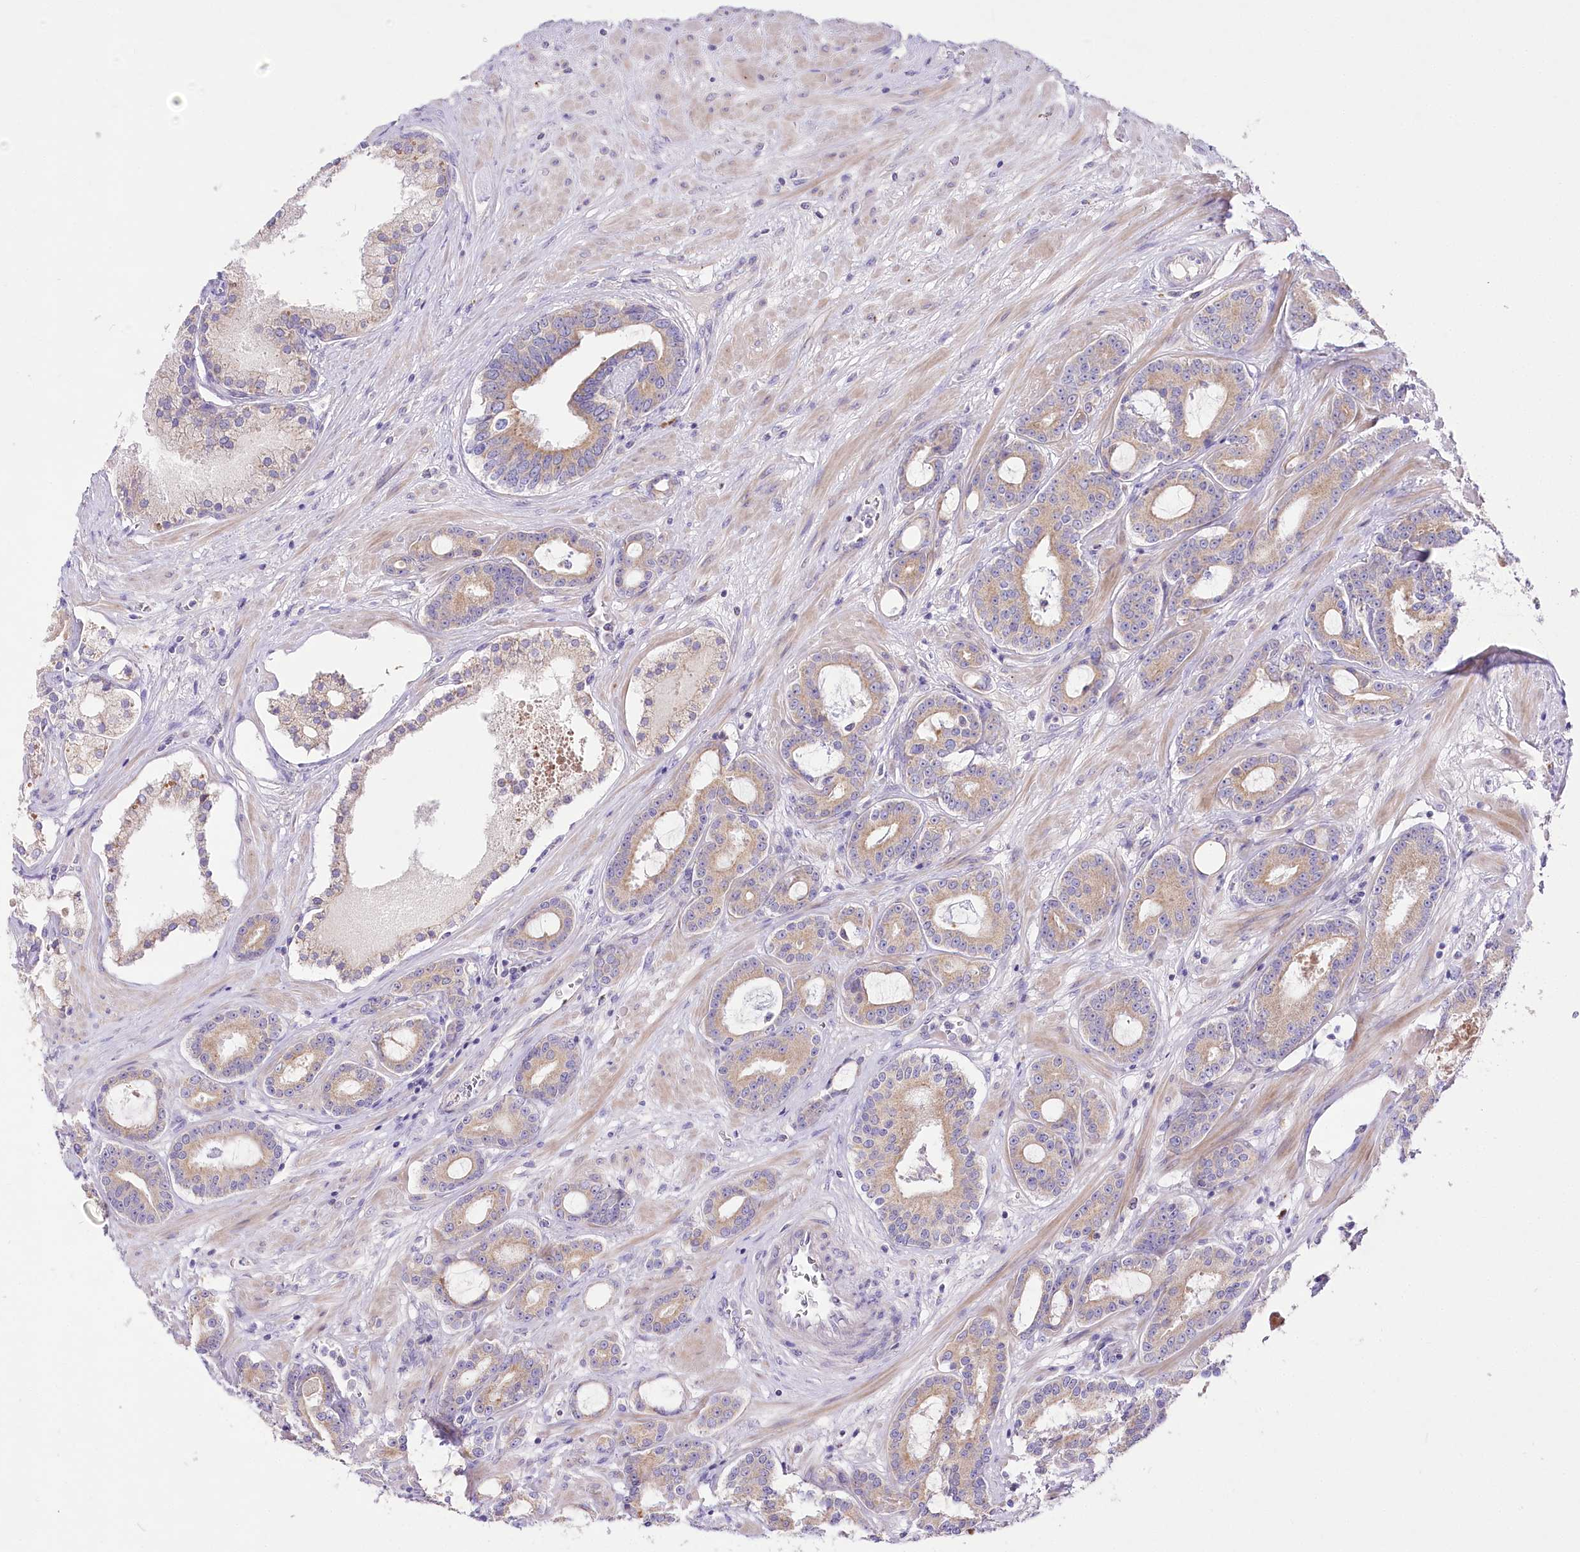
{"staining": {"intensity": "moderate", "quantity": ">75%", "location": "cytoplasmic/membranous"}, "tissue": "prostate cancer", "cell_type": "Tumor cells", "image_type": "cancer", "snomed": [{"axis": "morphology", "description": "Adenocarcinoma, High grade"}, {"axis": "topography", "description": "Prostate"}], "caption": "Moderate cytoplasmic/membranous expression for a protein is present in approximately >75% of tumor cells of adenocarcinoma (high-grade) (prostate) using immunohistochemistry.", "gene": "LRRC14B", "patient": {"sex": "male", "age": 58}}